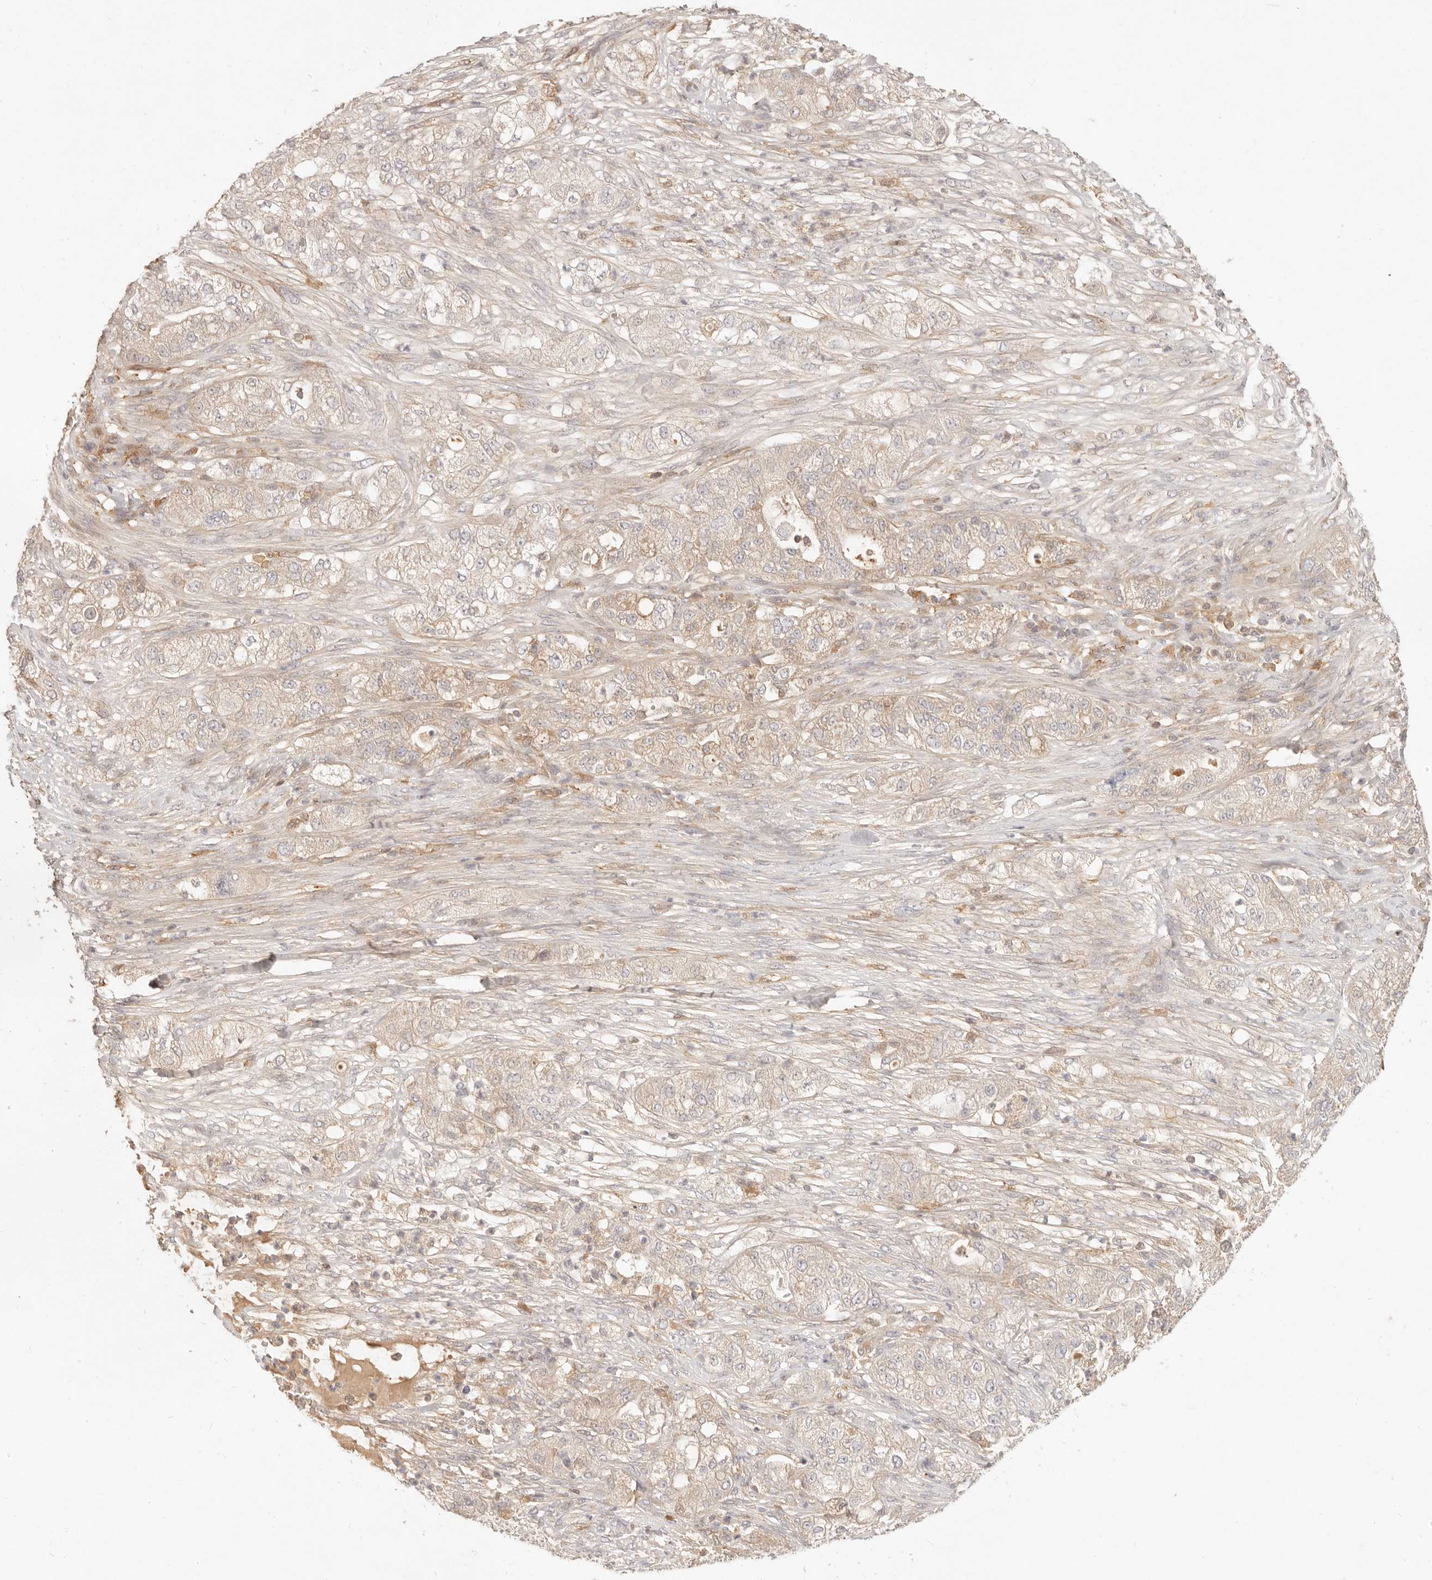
{"staining": {"intensity": "weak", "quantity": "<25%", "location": "cytoplasmic/membranous"}, "tissue": "pancreatic cancer", "cell_type": "Tumor cells", "image_type": "cancer", "snomed": [{"axis": "morphology", "description": "Adenocarcinoma, NOS"}, {"axis": "topography", "description": "Pancreas"}], "caption": "Micrograph shows no protein staining in tumor cells of pancreatic adenocarcinoma tissue.", "gene": "NECAP2", "patient": {"sex": "female", "age": 78}}